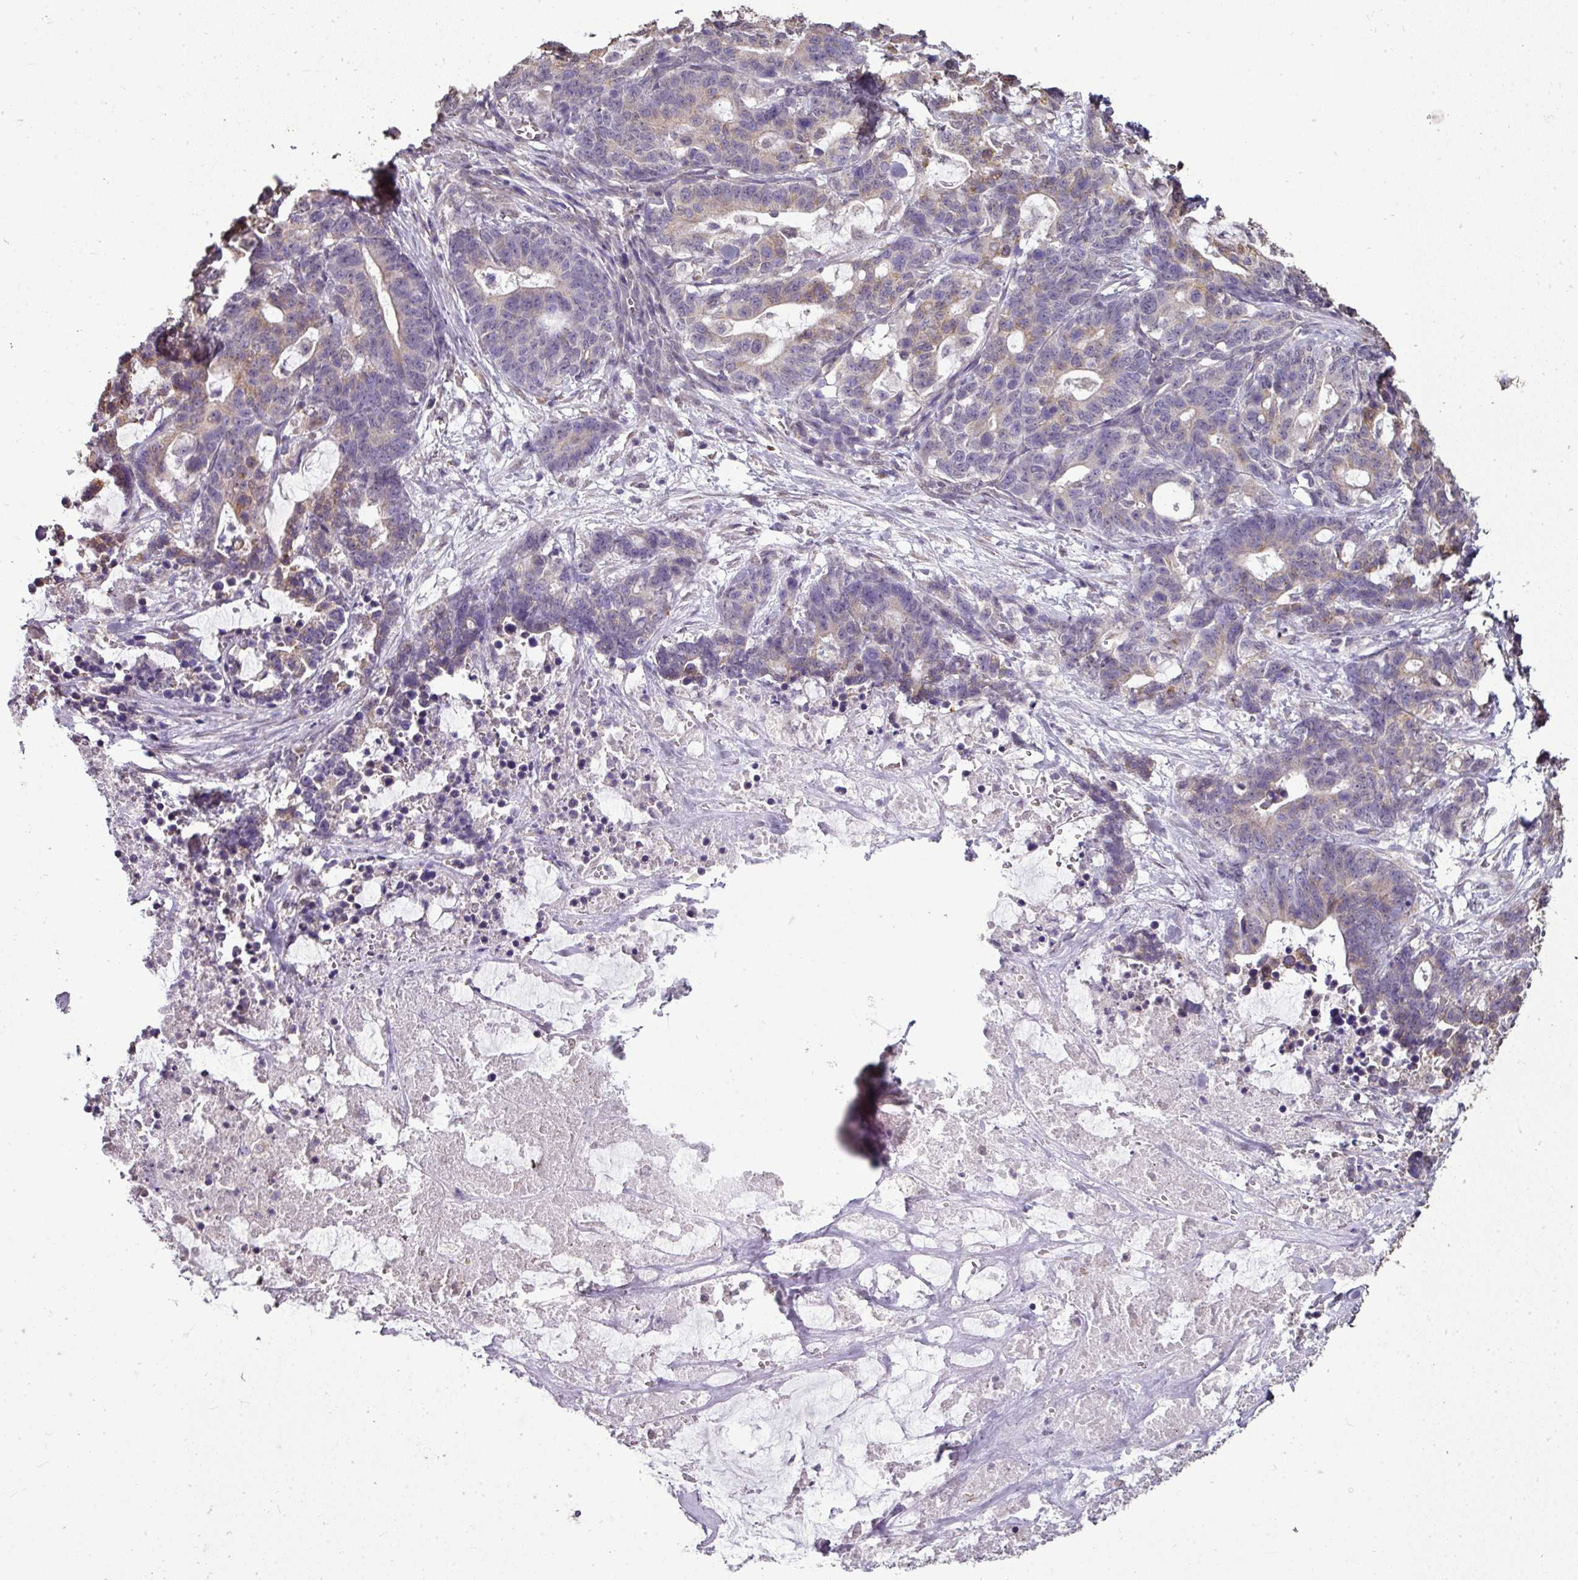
{"staining": {"intensity": "weak", "quantity": "25%-75%", "location": "cytoplasmic/membranous"}, "tissue": "stomach cancer", "cell_type": "Tumor cells", "image_type": "cancer", "snomed": [{"axis": "morphology", "description": "Normal tissue, NOS"}, {"axis": "morphology", "description": "Adenocarcinoma, NOS"}, {"axis": "topography", "description": "Stomach"}], "caption": "Immunohistochemistry staining of stomach cancer (adenocarcinoma), which displays low levels of weak cytoplasmic/membranous expression in approximately 25%-75% of tumor cells indicating weak cytoplasmic/membranous protein positivity. The staining was performed using DAB (3,3'-diaminobenzidine) (brown) for protein detection and nuclei were counterstained in hematoxylin (blue).", "gene": "JPH2", "patient": {"sex": "female", "age": 64}}